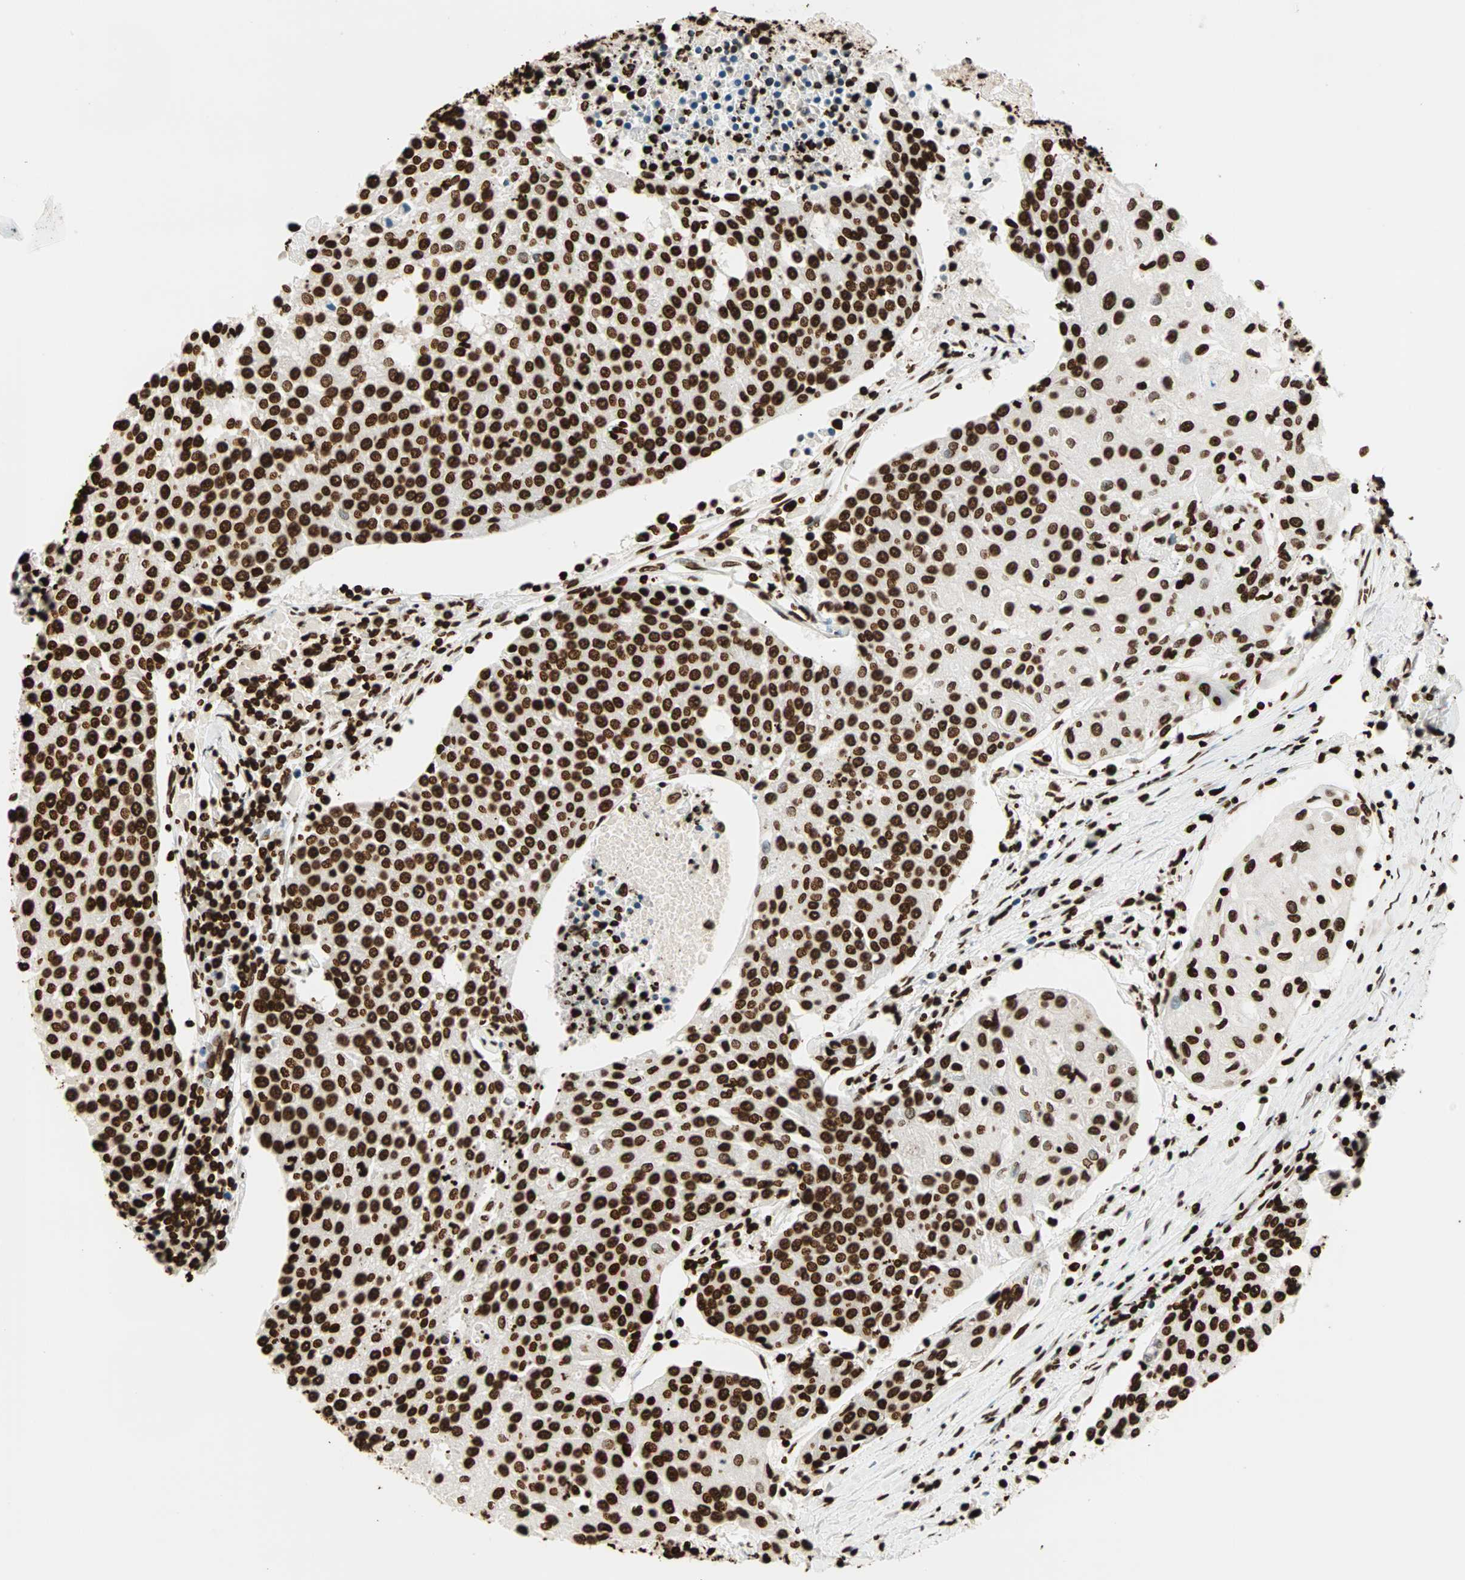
{"staining": {"intensity": "strong", "quantity": ">75%", "location": "nuclear"}, "tissue": "urothelial cancer", "cell_type": "Tumor cells", "image_type": "cancer", "snomed": [{"axis": "morphology", "description": "Urothelial carcinoma, High grade"}, {"axis": "topography", "description": "Urinary bladder"}], "caption": "This is a histology image of immunohistochemistry staining of urothelial cancer, which shows strong expression in the nuclear of tumor cells.", "gene": "GLI2", "patient": {"sex": "female", "age": 85}}